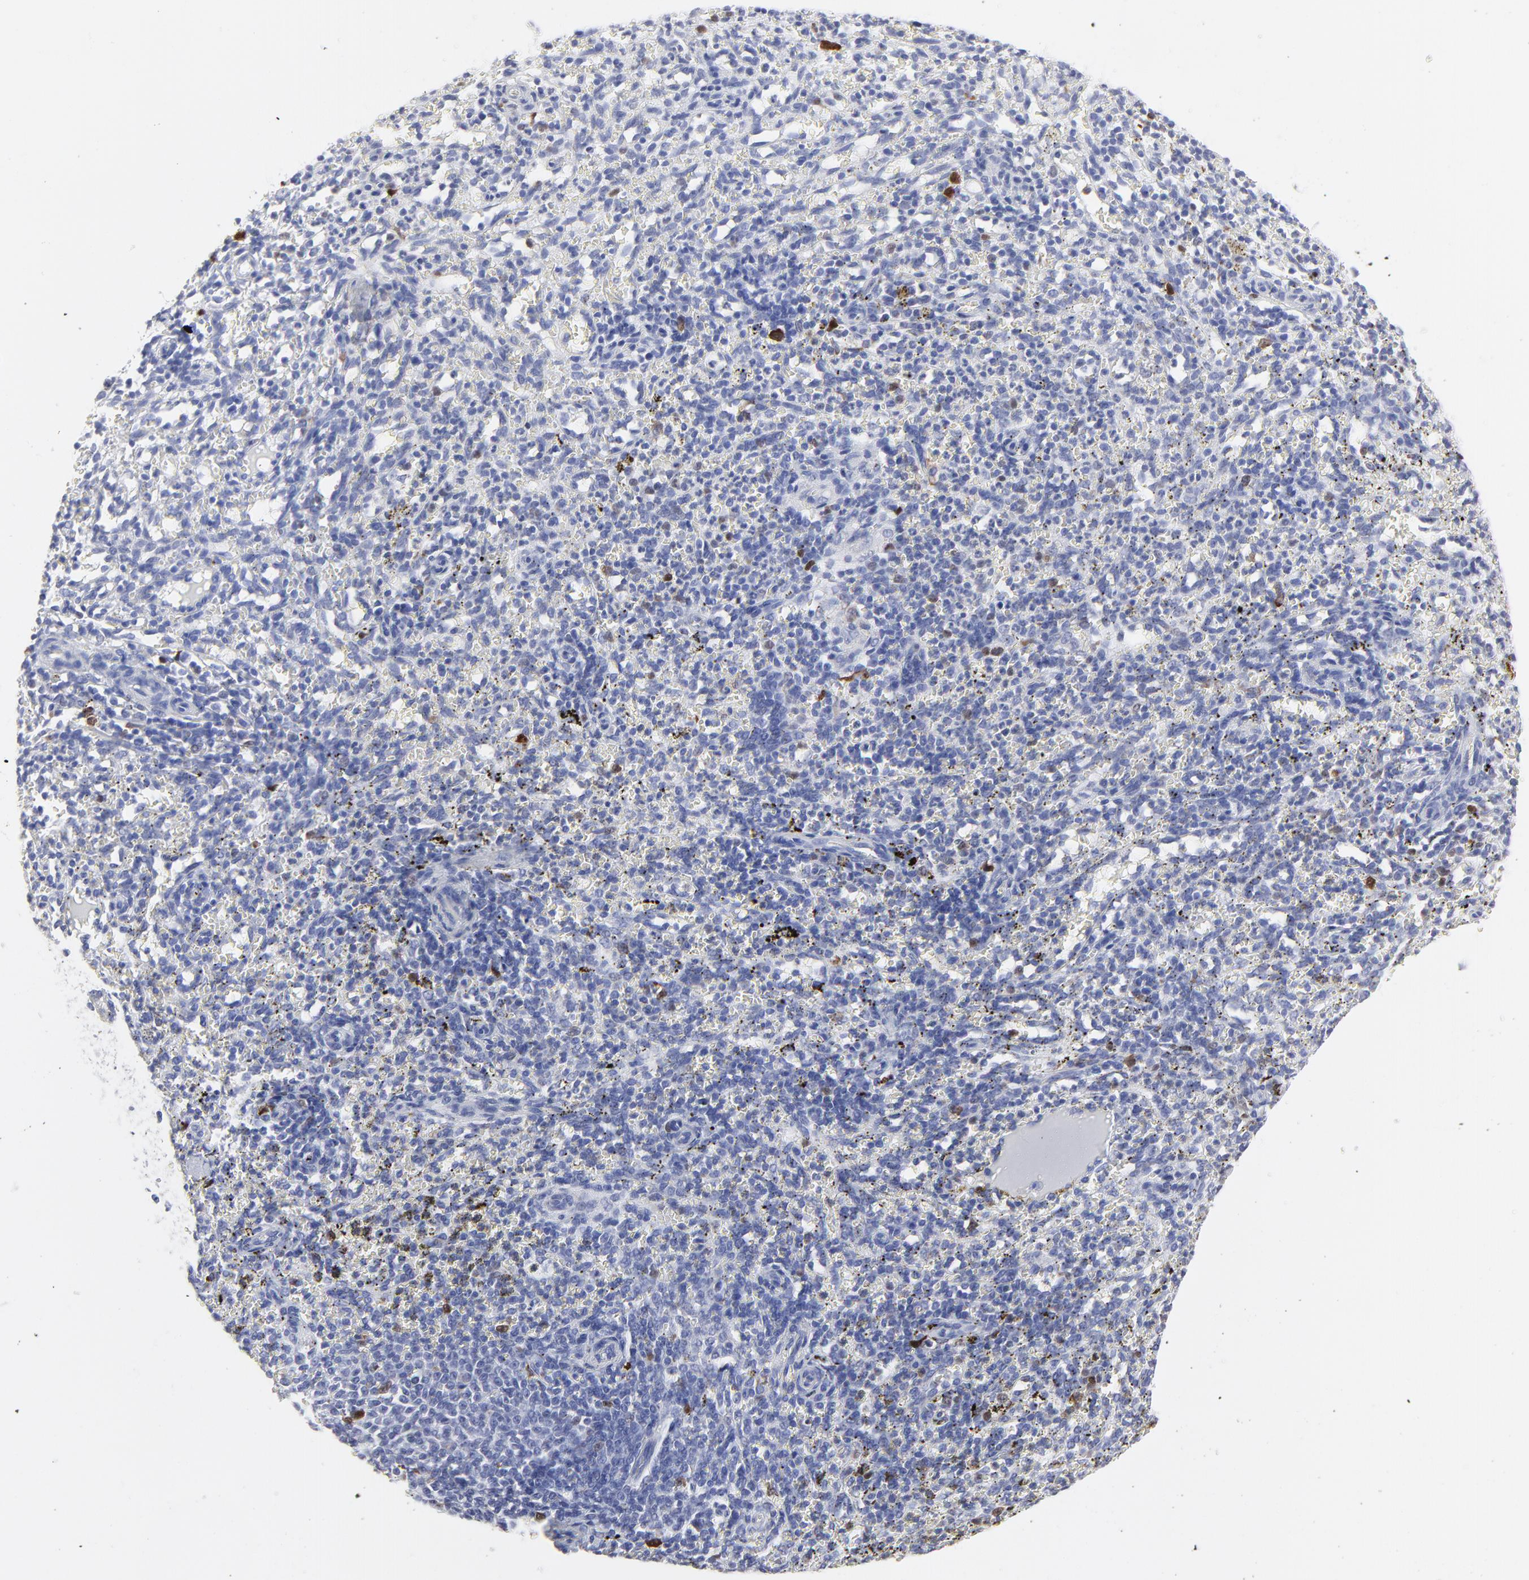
{"staining": {"intensity": "moderate", "quantity": "<25%", "location": "nuclear"}, "tissue": "spleen", "cell_type": "Cells in red pulp", "image_type": "normal", "snomed": [{"axis": "morphology", "description": "Normal tissue, NOS"}, {"axis": "topography", "description": "Spleen"}], "caption": "DAB immunohistochemical staining of normal human spleen exhibits moderate nuclear protein expression in about <25% of cells in red pulp.", "gene": "NCAPH", "patient": {"sex": "female", "age": 10}}